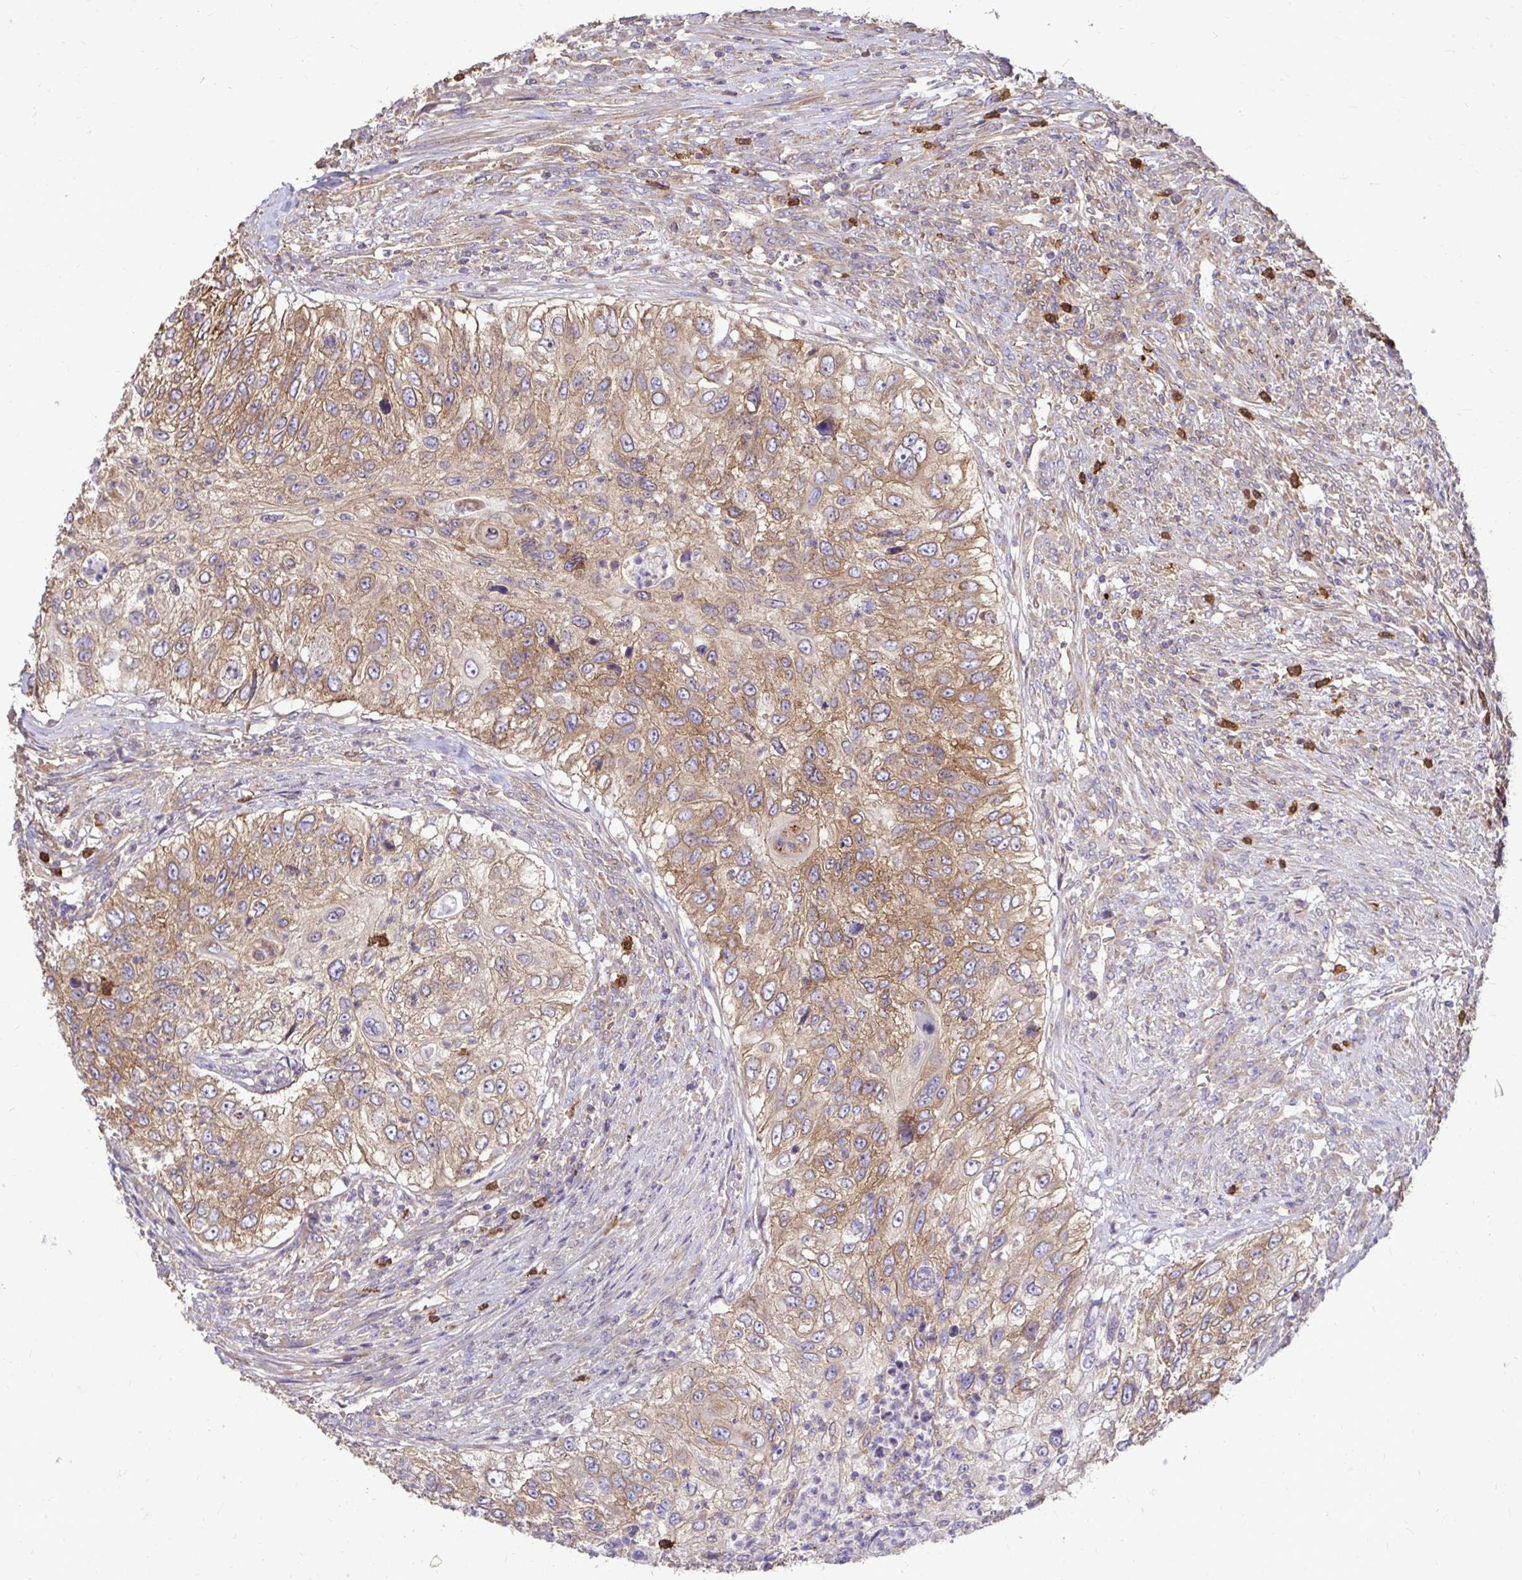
{"staining": {"intensity": "moderate", "quantity": ">75%", "location": "cytoplasmic/membranous"}, "tissue": "urothelial cancer", "cell_type": "Tumor cells", "image_type": "cancer", "snomed": [{"axis": "morphology", "description": "Urothelial carcinoma, High grade"}, {"axis": "topography", "description": "Urinary bladder"}], "caption": "Immunohistochemical staining of urothelial cancer demonstrates moderate cytoplasmic/membranous protein staining in about >75% of tumor cells. (DAB IHC, brown staining for protein, blue staining for nuclei).", "gene": "FMR1", "patient": {"sex": "female", "age": 60}}